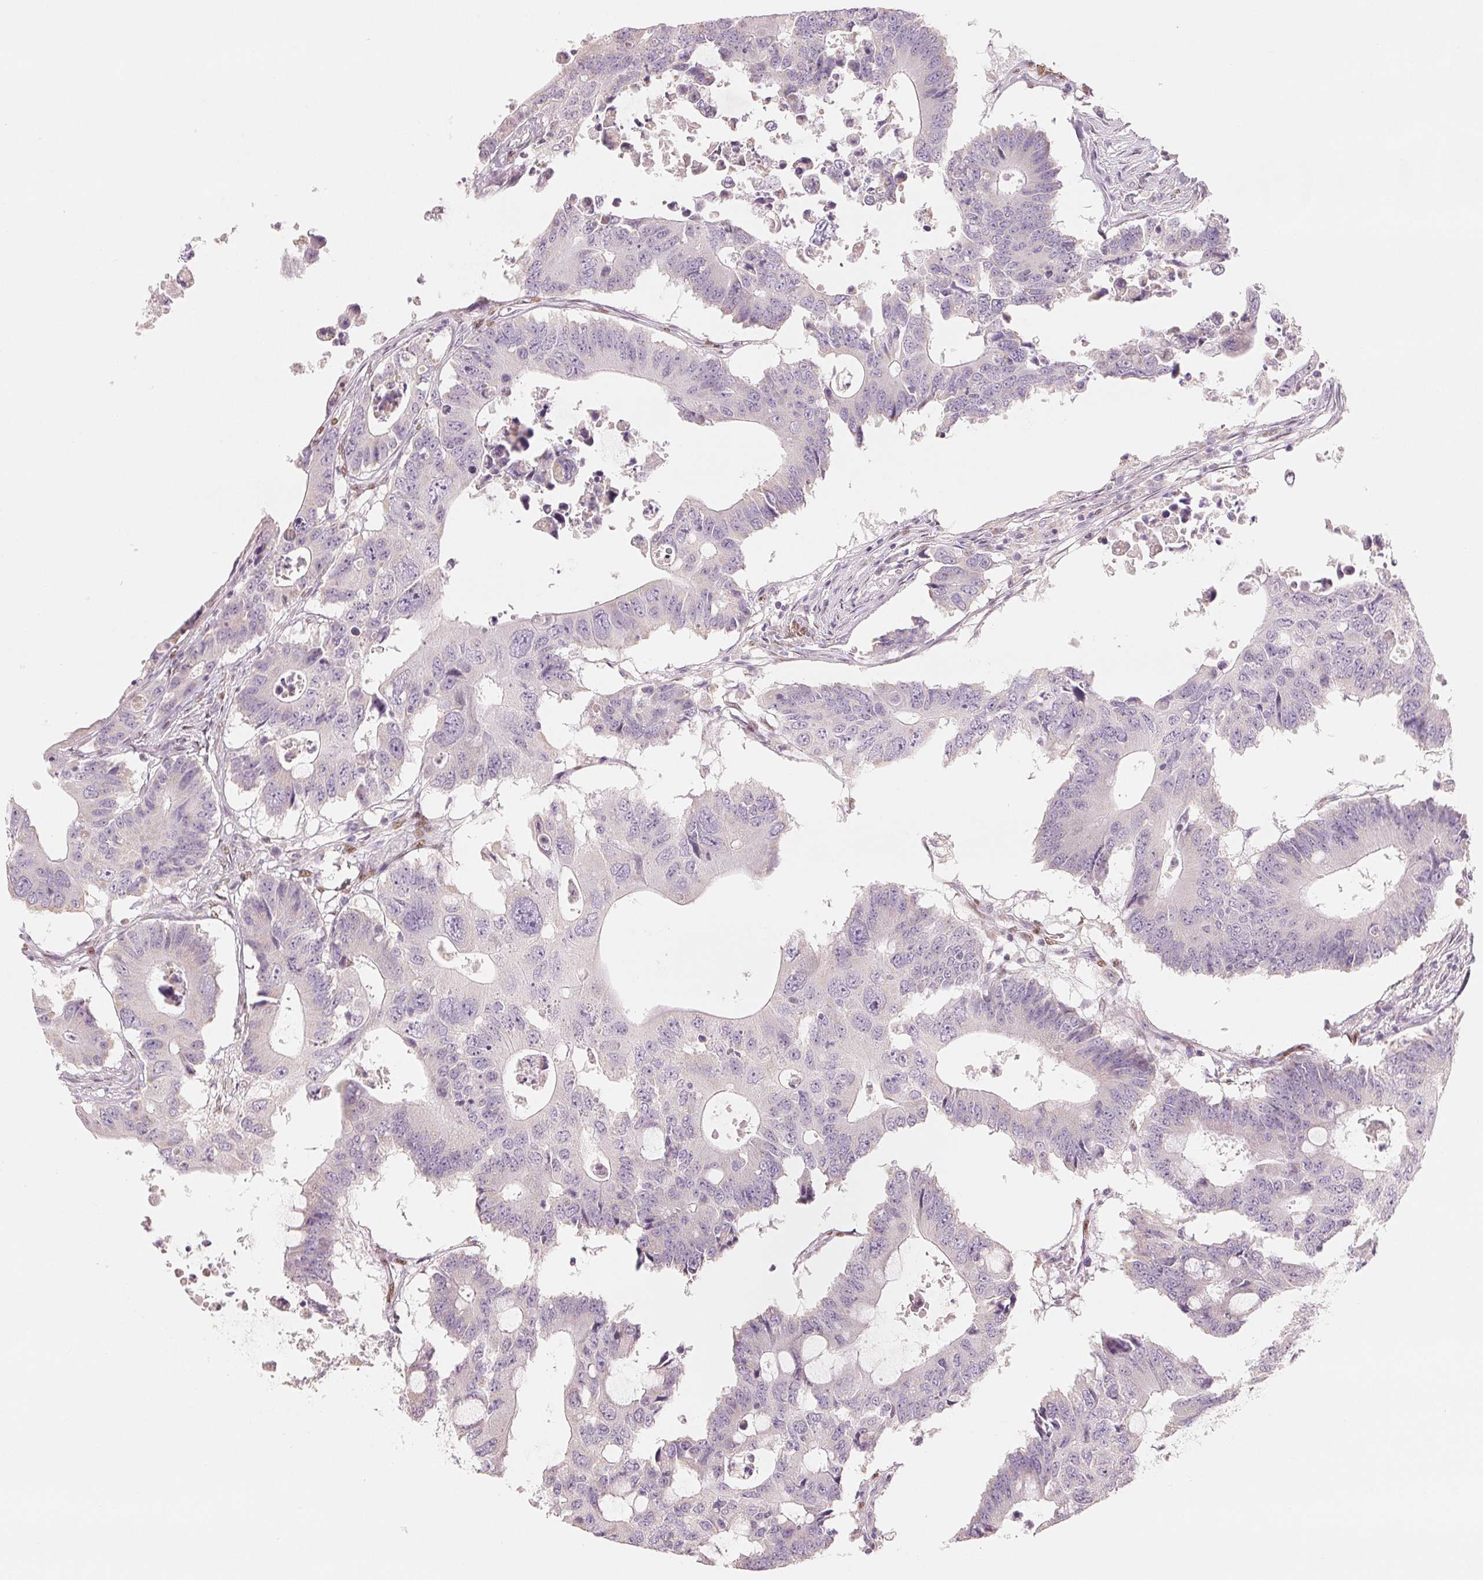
{"staining": {"intensity": "negative", "quantity": "none", "location": "none"}, "tissue": "colorectal cancer", "cell_type": "Tumor cells", "image_type": "cancer", "snomed": [{"axis": "morphology", "description": "Adenocarcinoma, NOS"}, {"axis": "topography", "description": "Colon"}], "caption": "A histopathology image of adenocarcinoma (colorectal) stained for a protein demonstrates no brown staining in tumor cells.", "gene": "SMARCD3", "patient": {"sex": "male", "age": 71}}